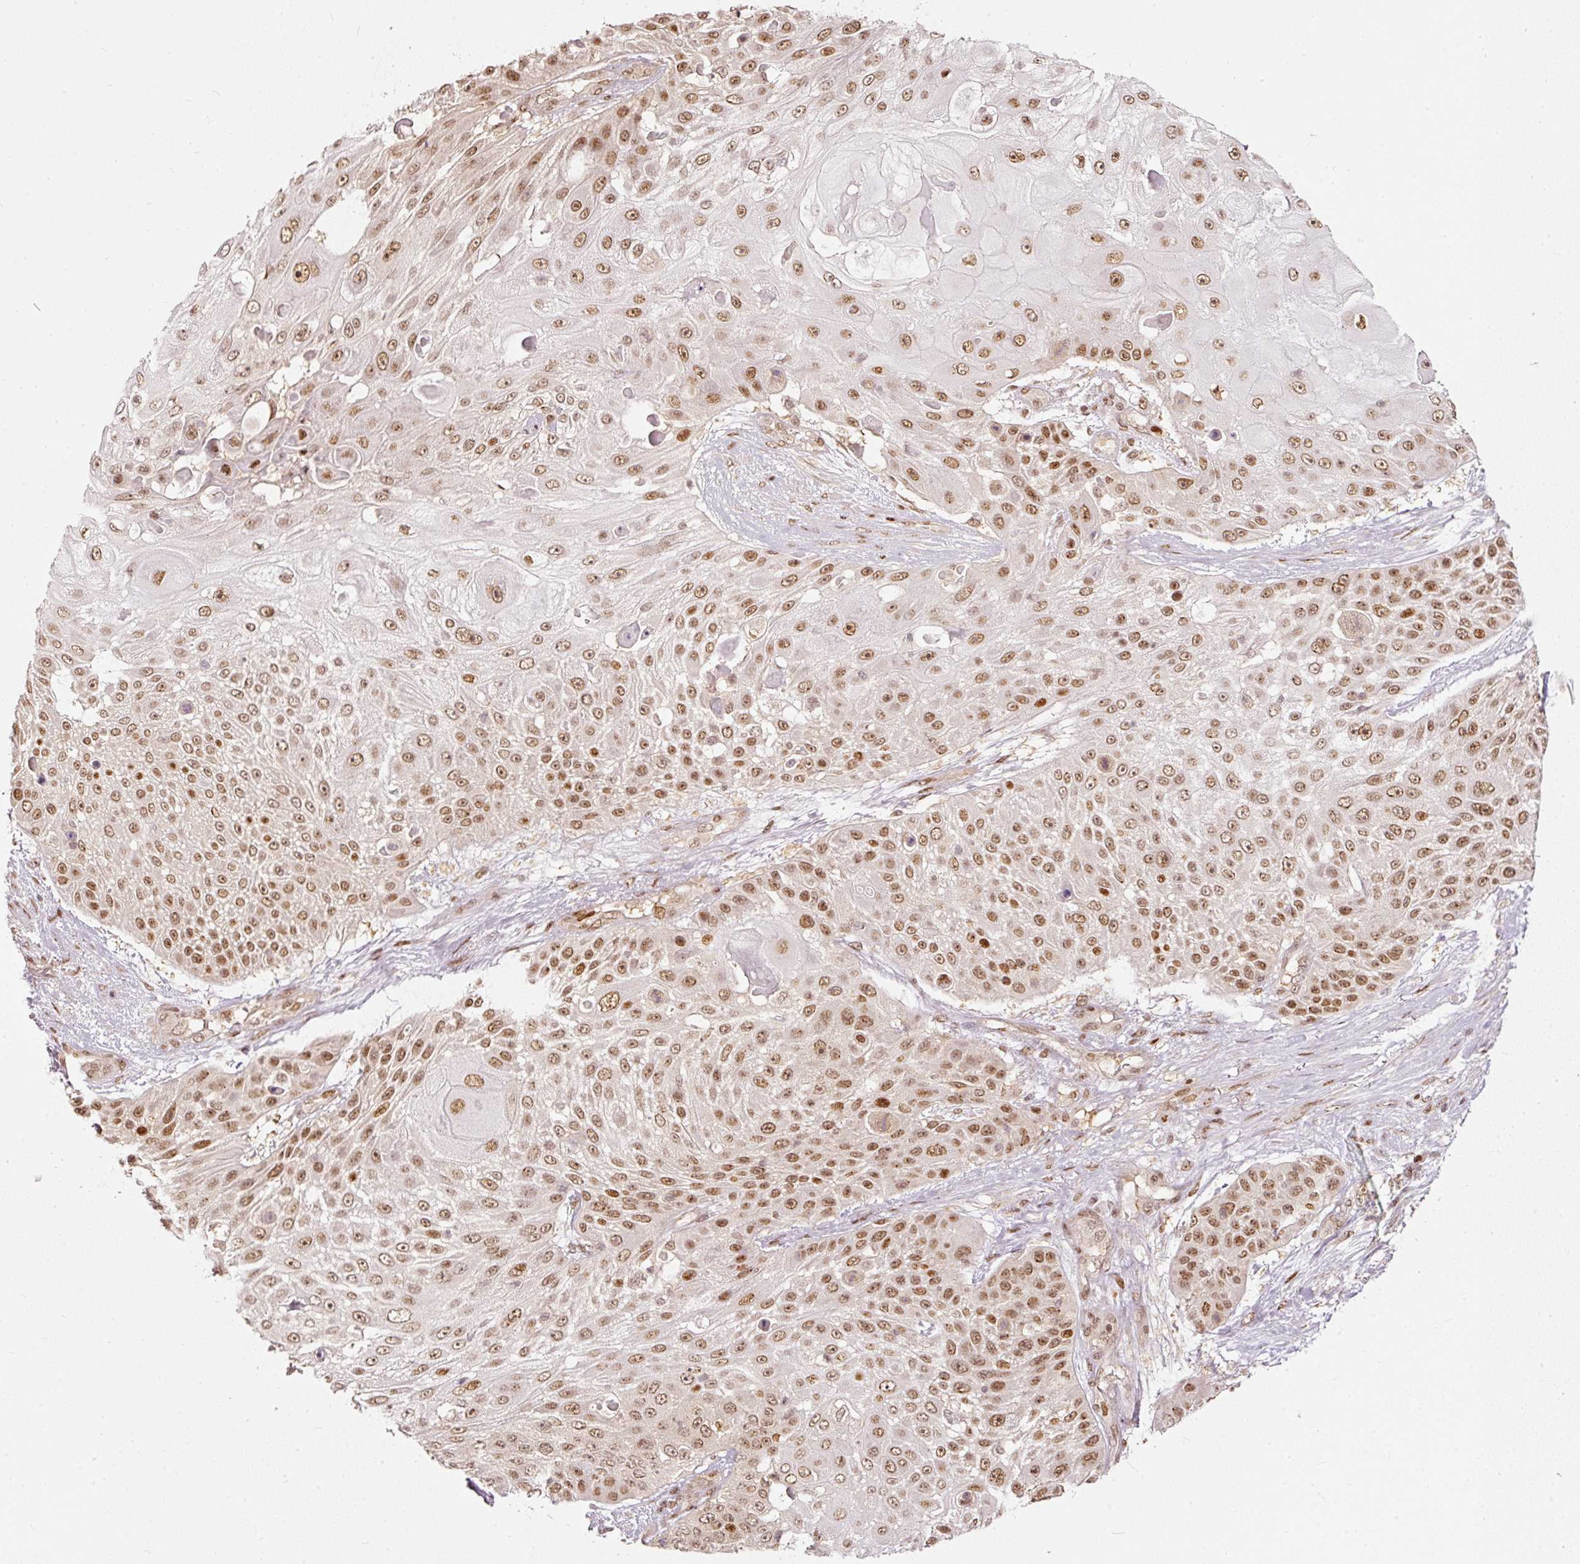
{"staining": {"intensity": "moderate", "quantity": ">75%", "location": "nuclear"}, "tissue": "skin cancer", "cell_type": "Tumor cells", "image_type": "cancer", "snomed": [{"axis": "morphology", "description": "Squamous cell carcinoma, NOS"}, {"axis": "topography", "description": "Skin"}], "caption": "Immunohistochemistry (DAB) staining of skin squamous cell carcinoma shows moderate nuclear protein expression in approximately >75% of tumor cells.", "gene": "ZNF778", "patient": {"sex": "female", "age": 86}}